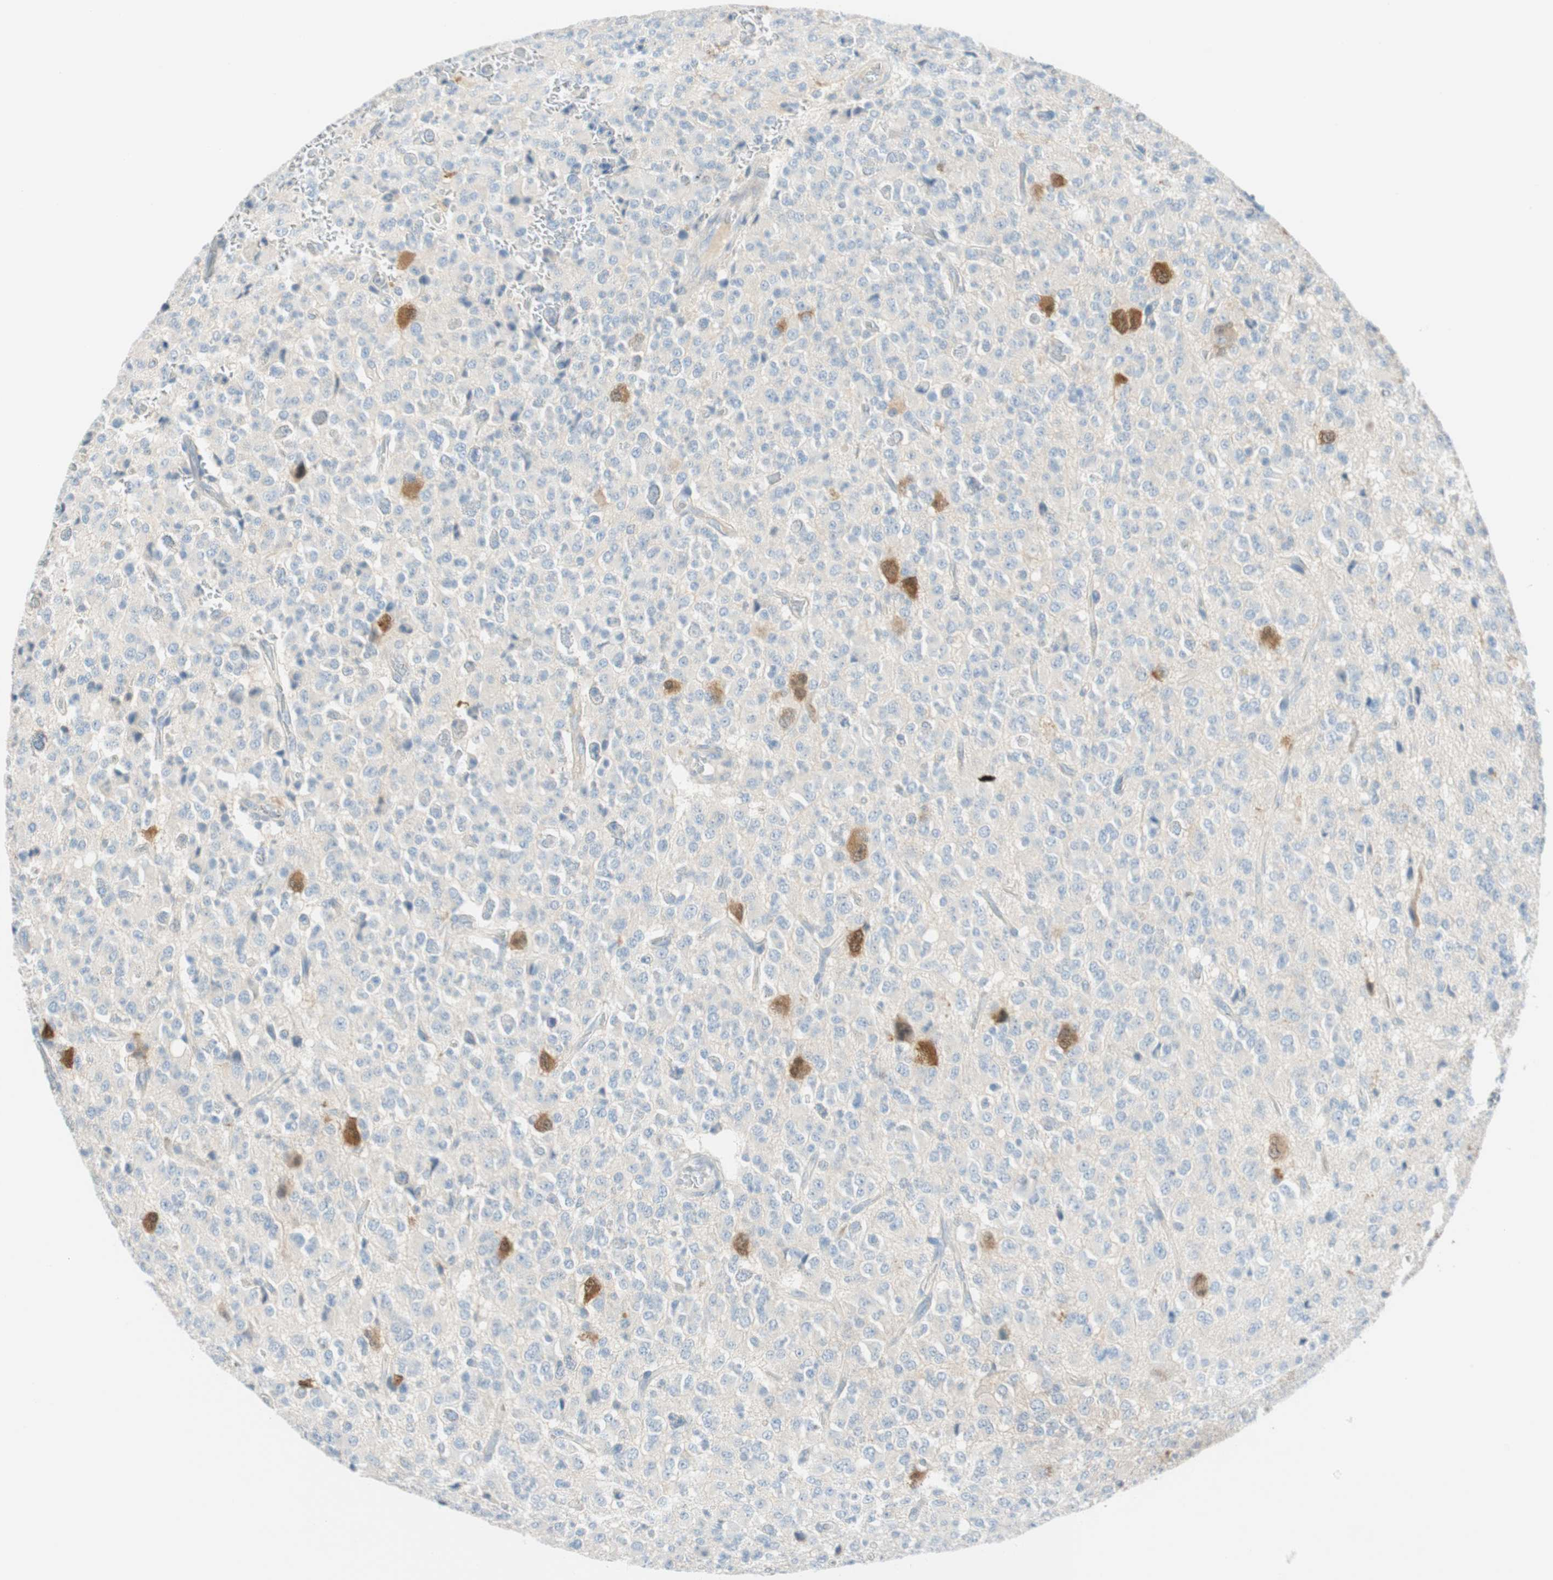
{"staining": {"intensity": "moderate", "quantity": "<25%", "location": "cytoplasmic/membranous,nuclear"}, "tissue": "glioma", "cell_type": "Tumor cells", "image_type": "cancer", "snomed": [{"axis": "morphology", "description": "Glioma, malignant, High grade"}, {"axis": "topography", "description": "pancreas cauda"}], "caption": "Immunohistochemical staining of glioma reveals moderate cytoplasmic/membranous and nuclear protein staining in approximately <25% of tumor cells. (brown staining indicates protein expression, while blue staining denotes nuclei).", "gene": "PTTG1", "patient": {"sex": "male", "age": 60}}